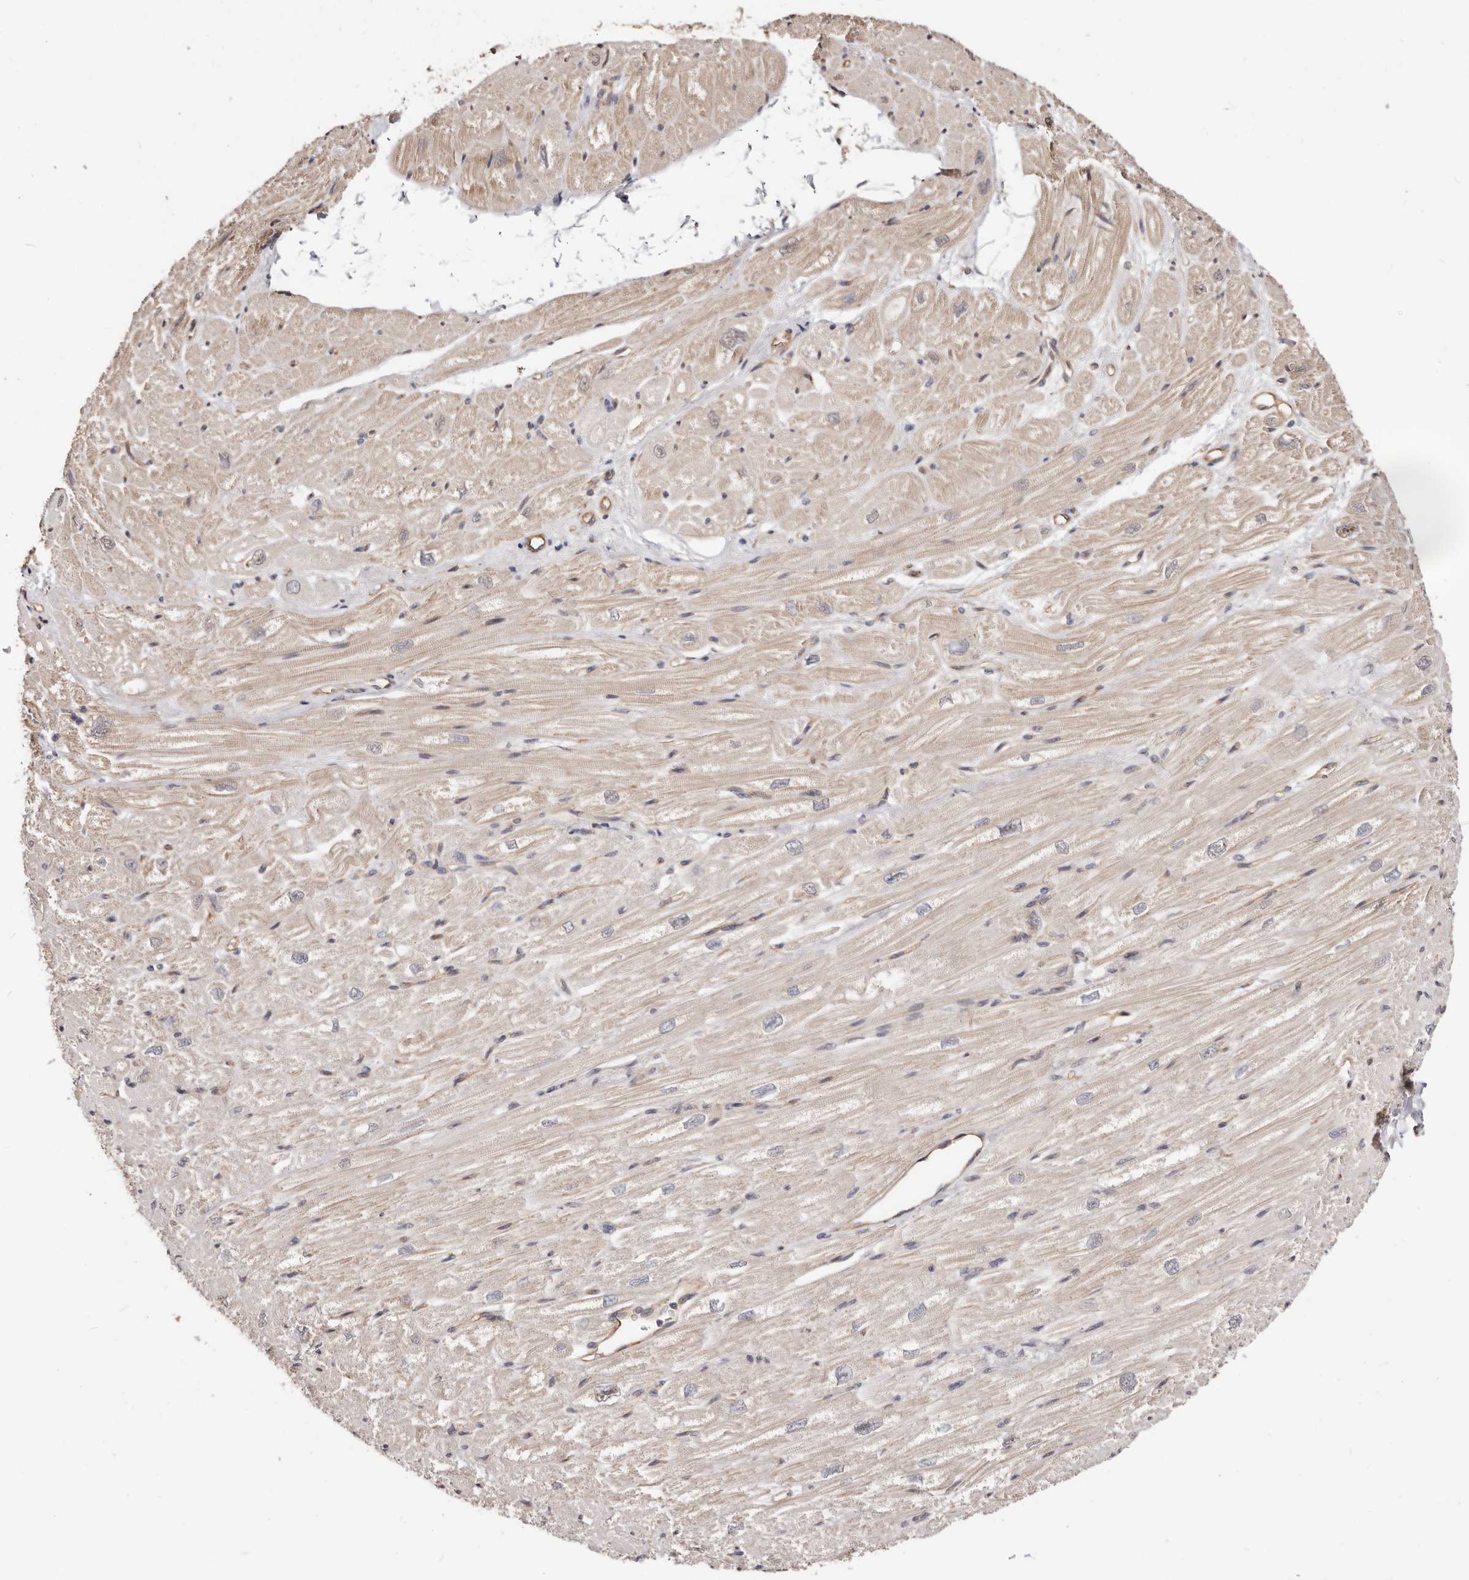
{"staining": {"intensity": "moderate", "quantity": "<25%", "location": "cytoplasmic/membranous"}, "tissue": "heart muscle", "cell_type": "Cardiomyocytes", "image_type": "normal", "snomed": [{"axis": "morphology", "description": "Normal tissue, NOS"}, {"axis": "topography", "description": "Heart"}], "caption": "This histopathology image displays benign heart muscle stained with immunohistochemistry (IHC) to label a protein in brown. The cytoplasmic/membranous of cardiomyocytes show moderate positivity for the protein. Nuclei are counter-stained blue.", "gene": "TRIP13", "patient": {"sex": "male", "age": 50}}